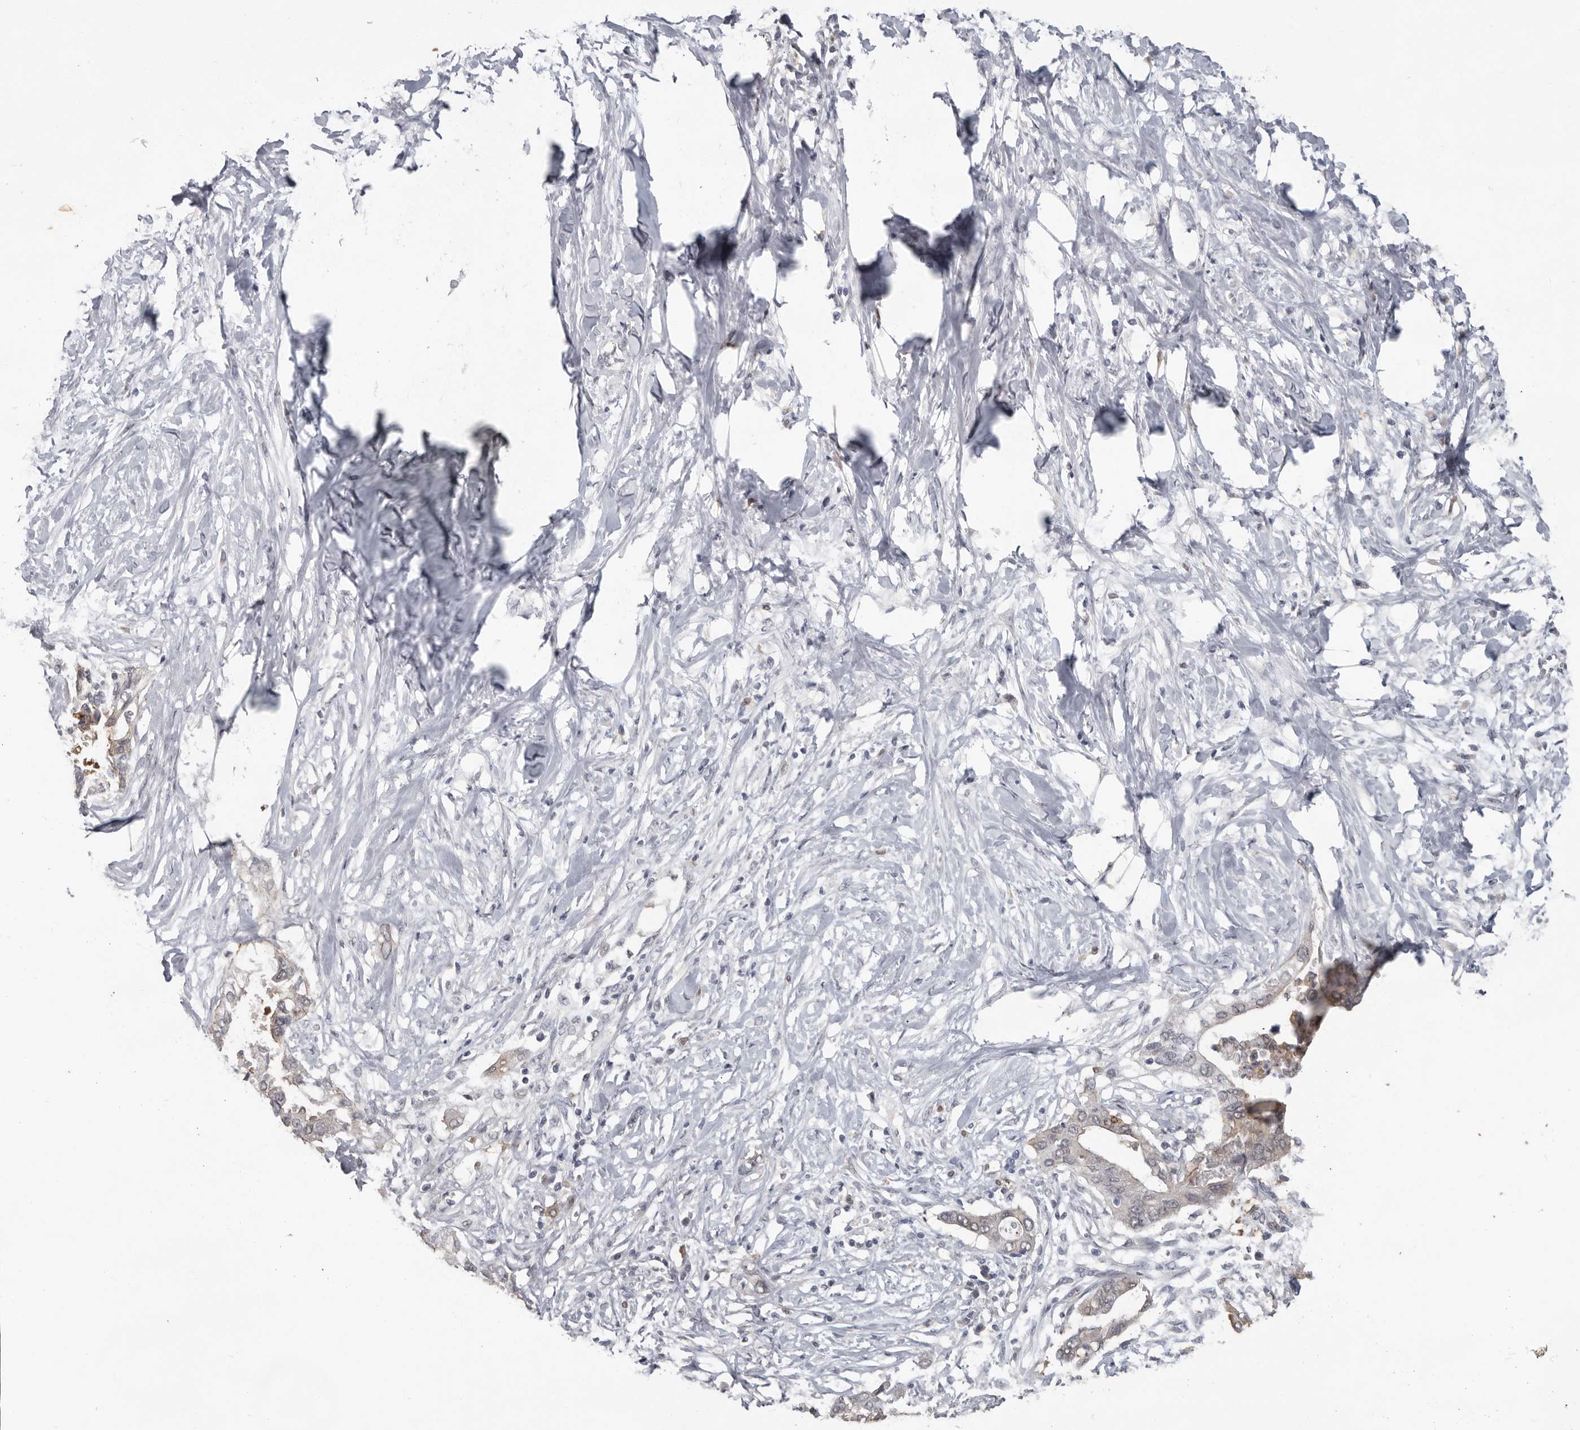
{"staining": {"intensity": "weak", "quantity": "<25%", "location": "cytoplasmic/membranous"}, "tissue": "pancreatic cancer", "cell_type": "Tumor cells", "image_type": "cancer", "snomed": [{"axis": "morphology", "description": "Normal tissue, NOS"}, {"axis": "morphology", "description": "Adenocarcinoma, NOS"}, {"axis": "topography", "description": "Pancreas"}, {"axis": "topography", "description": "Peripheral nerve tissue"}], "caption": "Pancreatic cancer was stained to show a protein in brown. There is no significant staining in tumor cells. (DAB (3,3'-diaminobenzidine) IHC visualized using brightfield microscopy, high magnification).", "gene": "MTF1", "patient": {"sex": "male", "age": 59}}